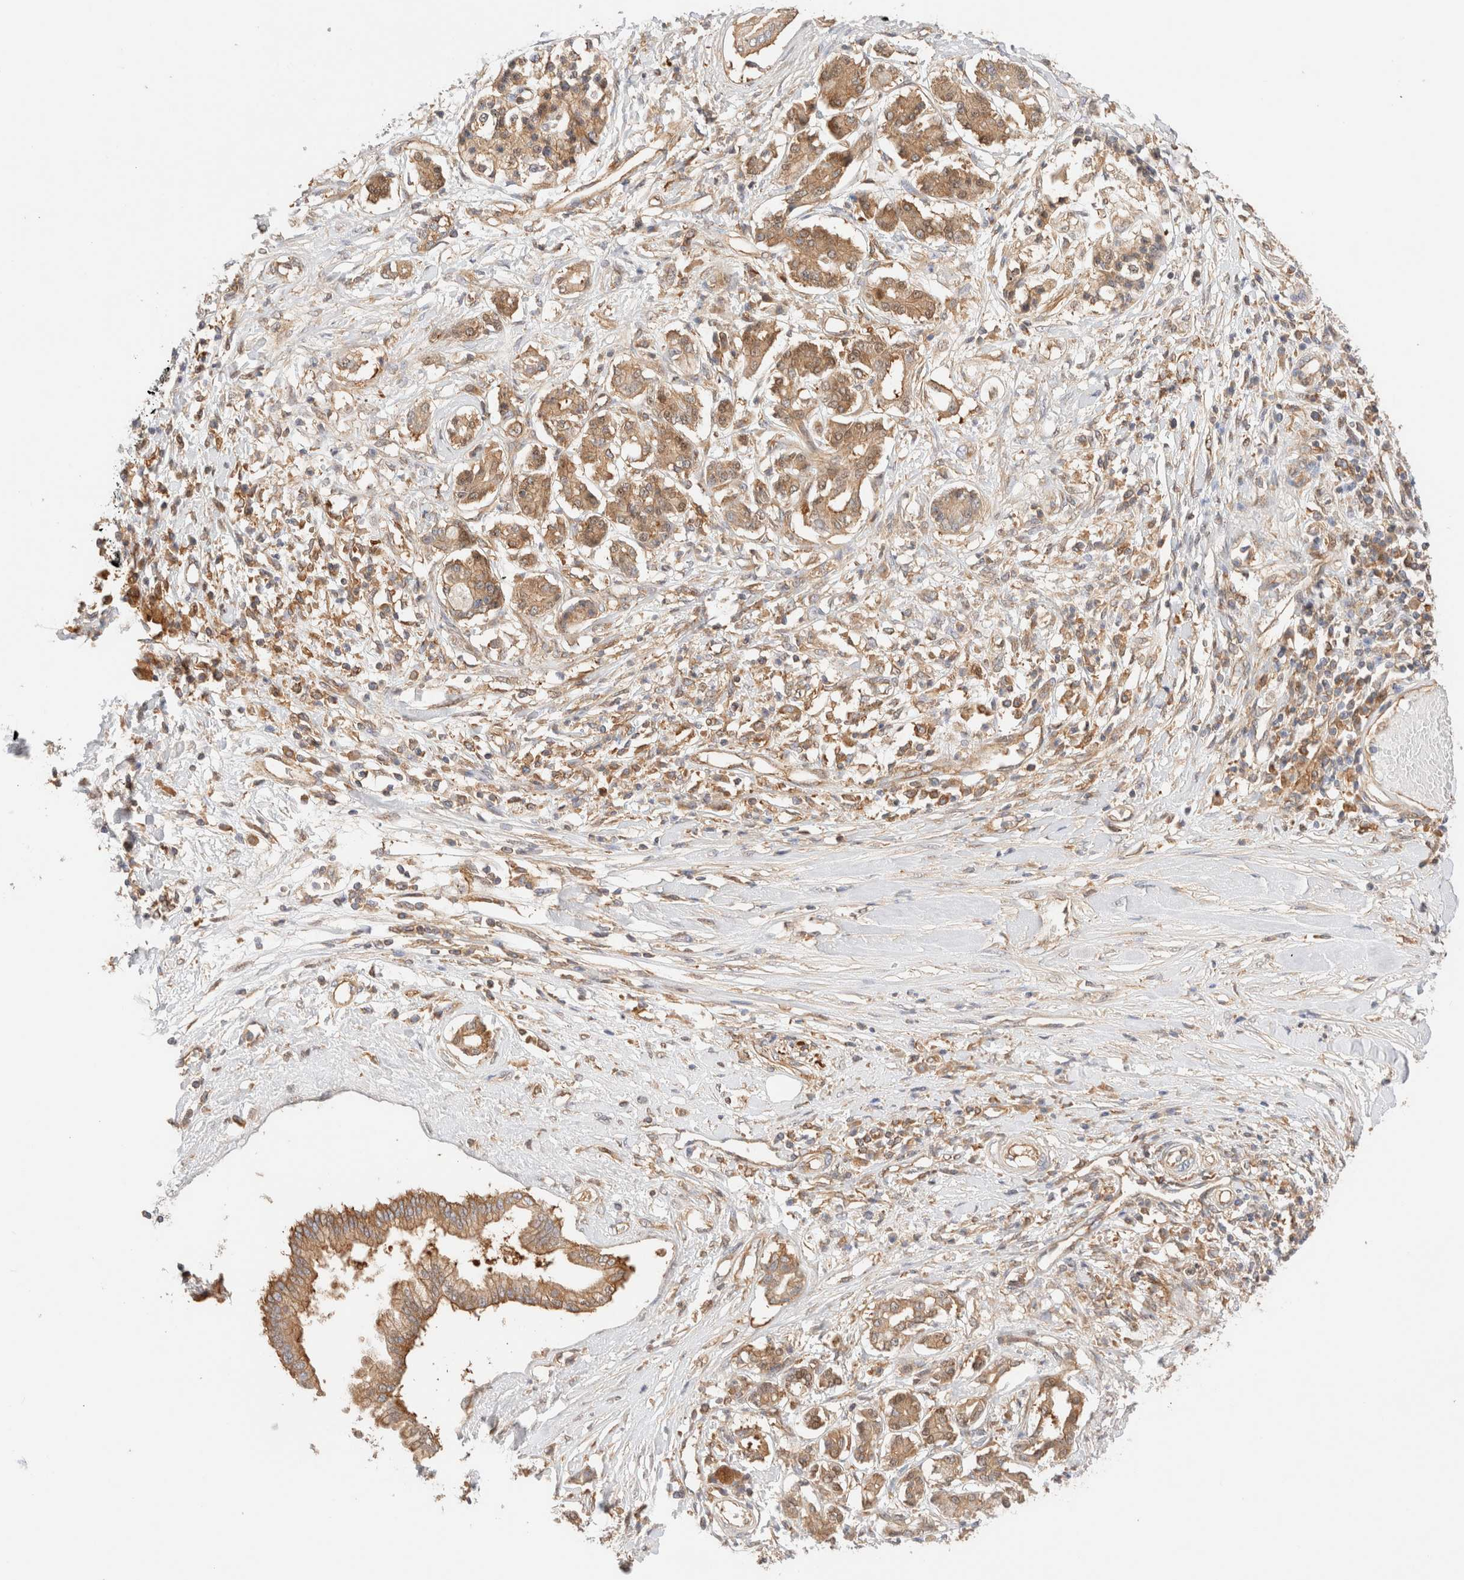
{"staining": {"intensity": "moderate", "quantity": ">75%", "location": "cytoplasmic/membranous"}, "tissue": "pancreatic cancer", "cell_type": "Tumor cells", "image_type": "cancer", "snomed": [{"axis": "morphology", "description": "Adenocarcinoma, NOS"}, {"axis": "topography", "description": "Pancreas"}], "caption": "Pancreatic adenocarcinoma tissue displays moderate cytoplasmic/membranous positivity in approximately >75% of tumor cells, visualized by immunohistochemistry. (Brightfield microscopy of DAB IHC at high magnification).", "gene": "RABEP1", "patient": {"sex": "female", "age": 56}}